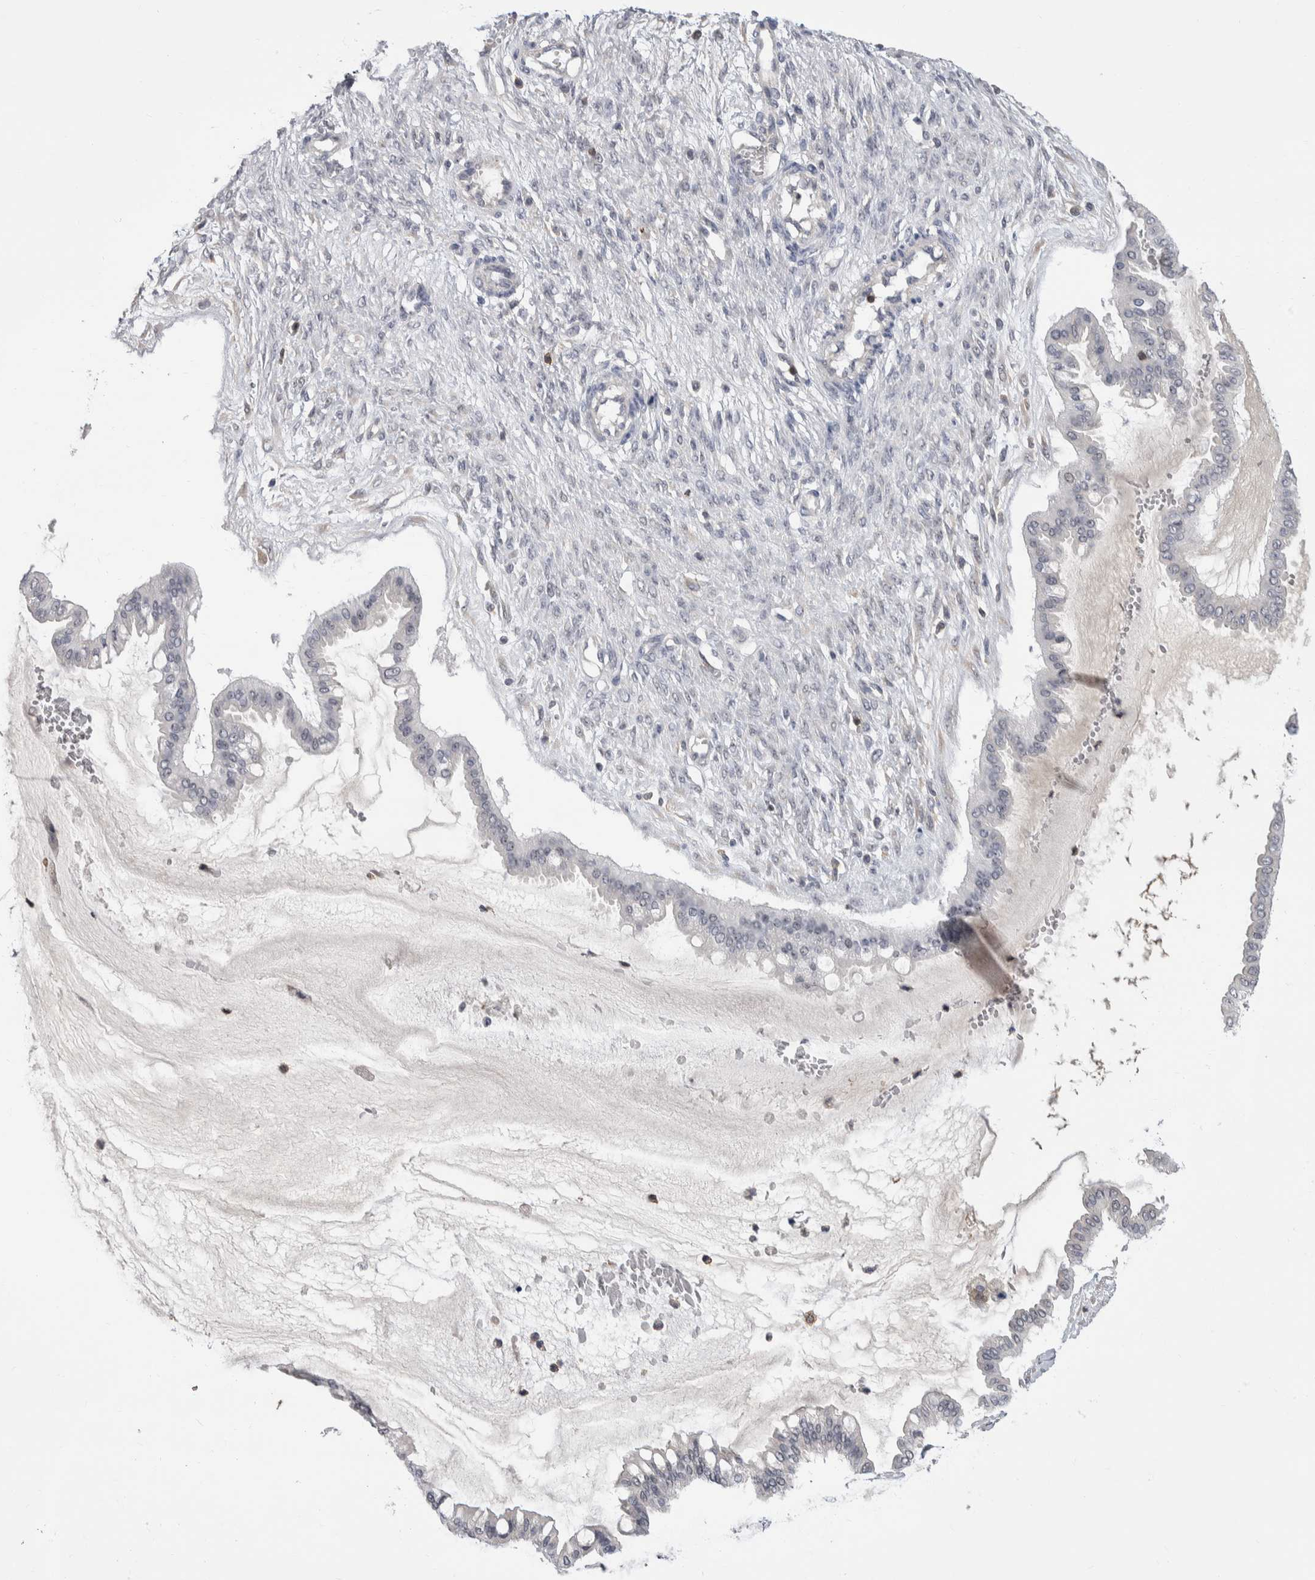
{"staining": {"intensity": "negative", "quantity": "none", "location": "none"}, "tissue": "ovarian cancer", "cell_type": "Tumor cells", "image_type": "cancer", "snomed": [{"axis": "morphology", "description": "Cystadenocarcinoma, mucinous, NOS"}, {"axis": "topography", "description": "Ovary"}], "caption": "The image reveals no significant expression in tumor cells of mucinous cystadenocarcinoma (ovarian).", "gene": "CEP295NL", "patient": {"sex": "female", "age": 73}}